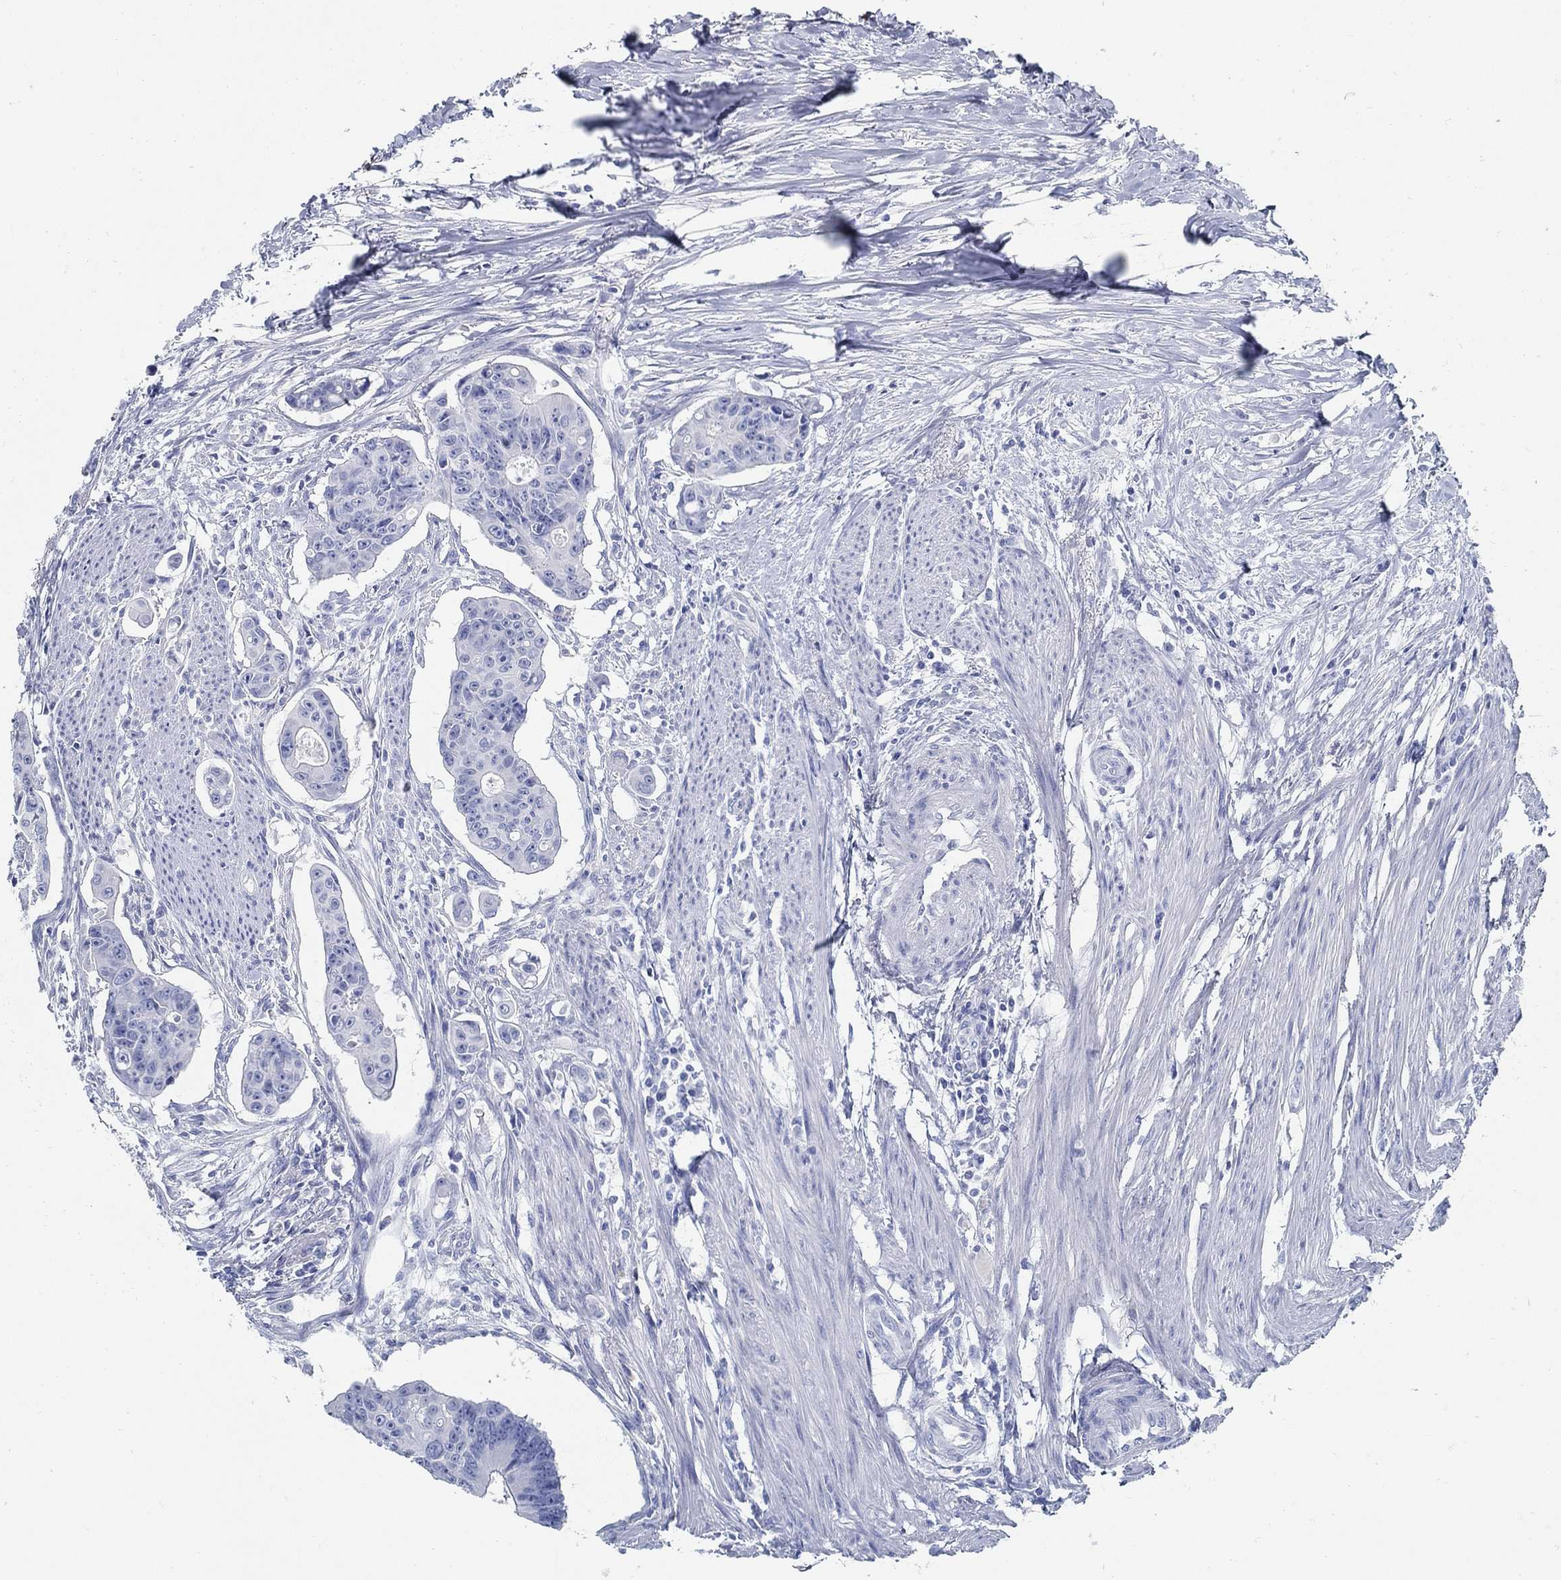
{"staining": {"intensity": "negative", "quantity": "none", "location": "none"}, "tissue": "colorectal cancer", "cell_type": "Tumor cells", "image_type": "cancer", "snomed": [{"axis": "morphology", "description": "Adenocarcinoma, NOS"}, {"axis": "topography", "description": "Colon"}], "caption": "Immunohistochemistry photomicrograph of adenocarcinoma (colorectal) stained for a protein (brown), which exhibits no expression in tumor cells.", "gene": "SLC45A1", "patient": {"sex": "male", "age": 70}}